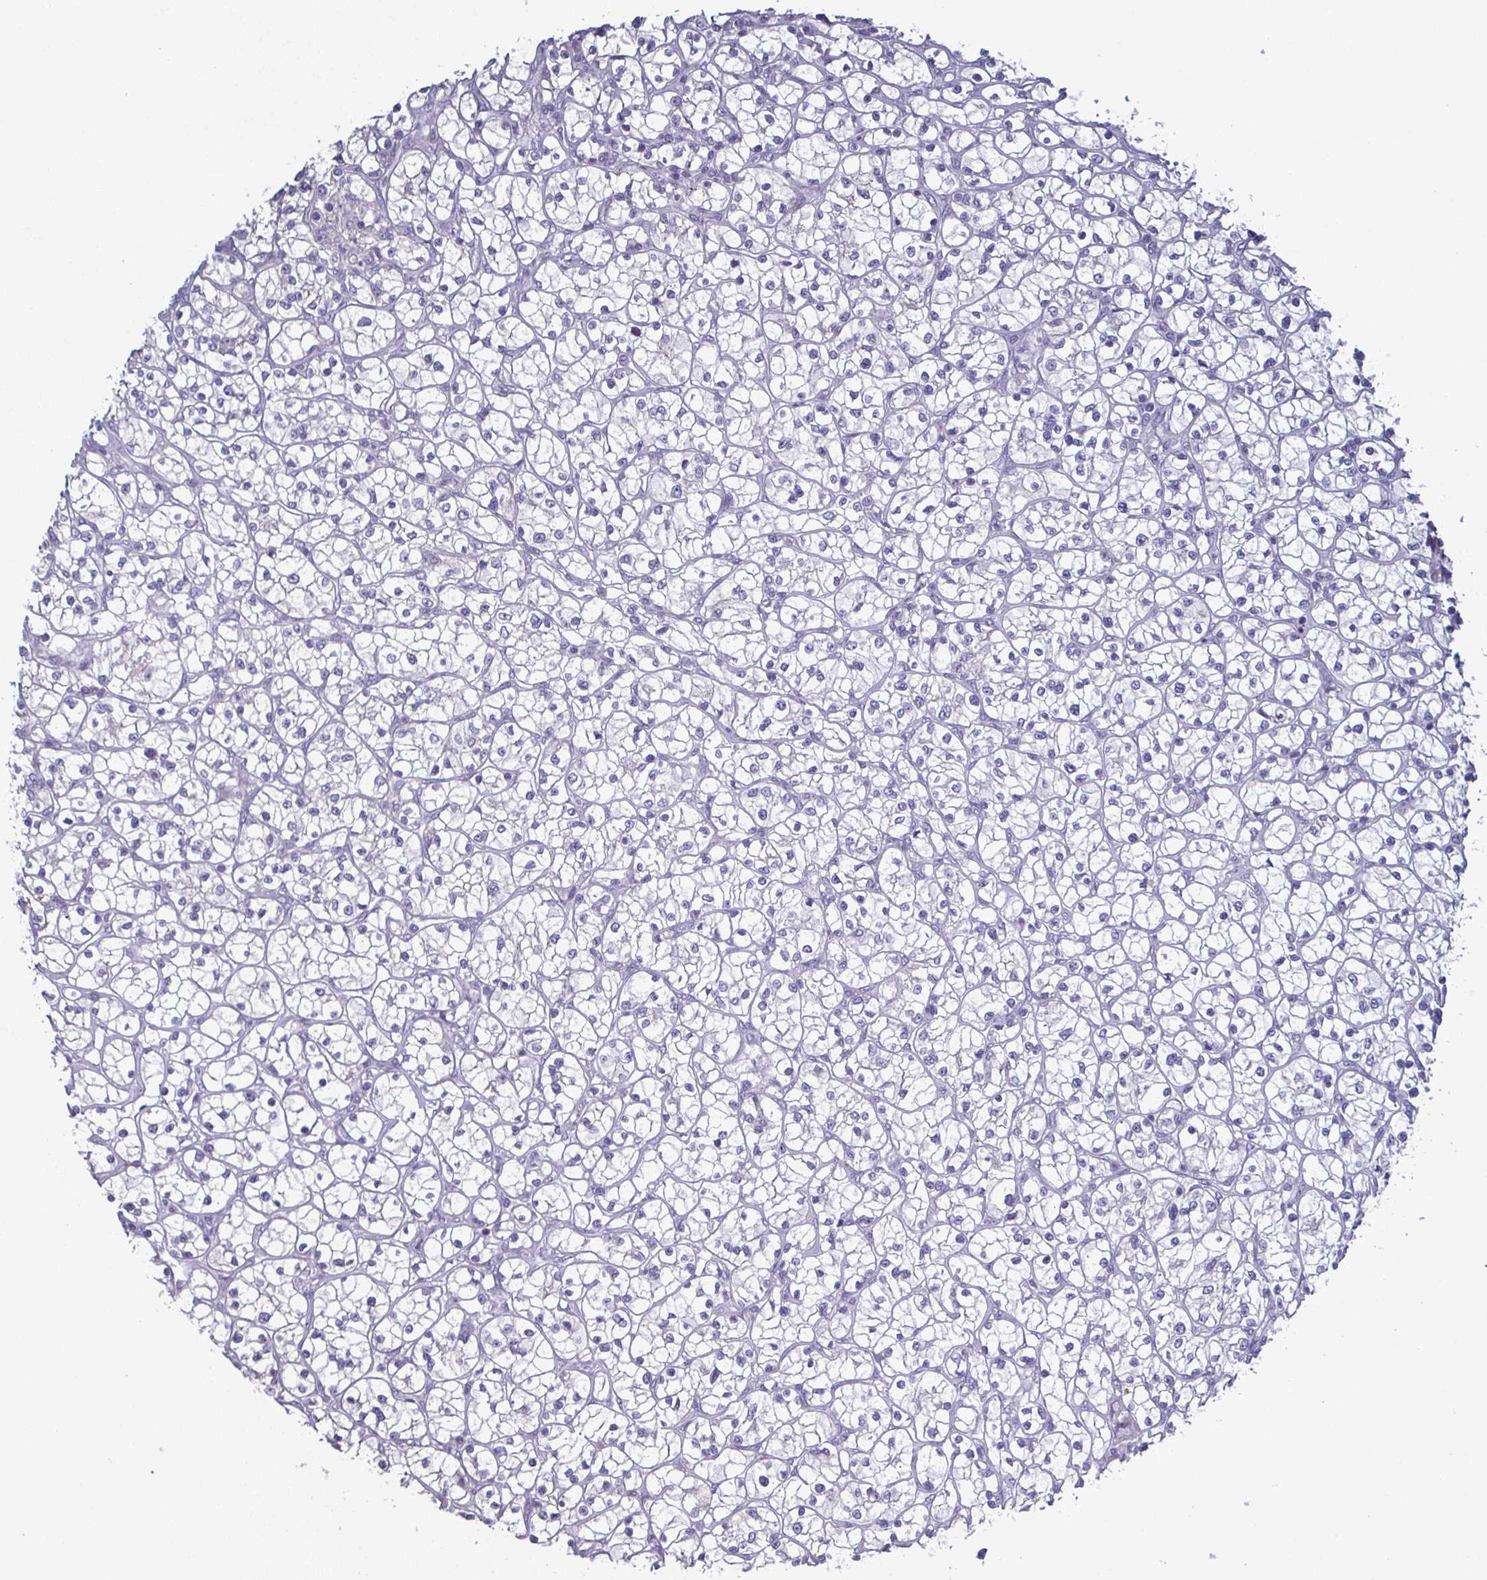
{"staining": {"intensity": "negative", "quantity": "none", "location": "none"}, "tissue": "renal cancer", "cell_type": "Tumor cells", "image_type": "cancer", "snomed": [{"axis": "morphology", "description": "Adenocarcinoma, NOS"}, {"axis": "topography", "description": "Kidney"}], "caption": "Immunohistochemistry (IHC) image of human renal adenocarcinoma stained for a protein (brown), which exhibits no positivity in tumor cells.", "gene": "GLDC", "patient": {"sex": "female", "age": 64}}